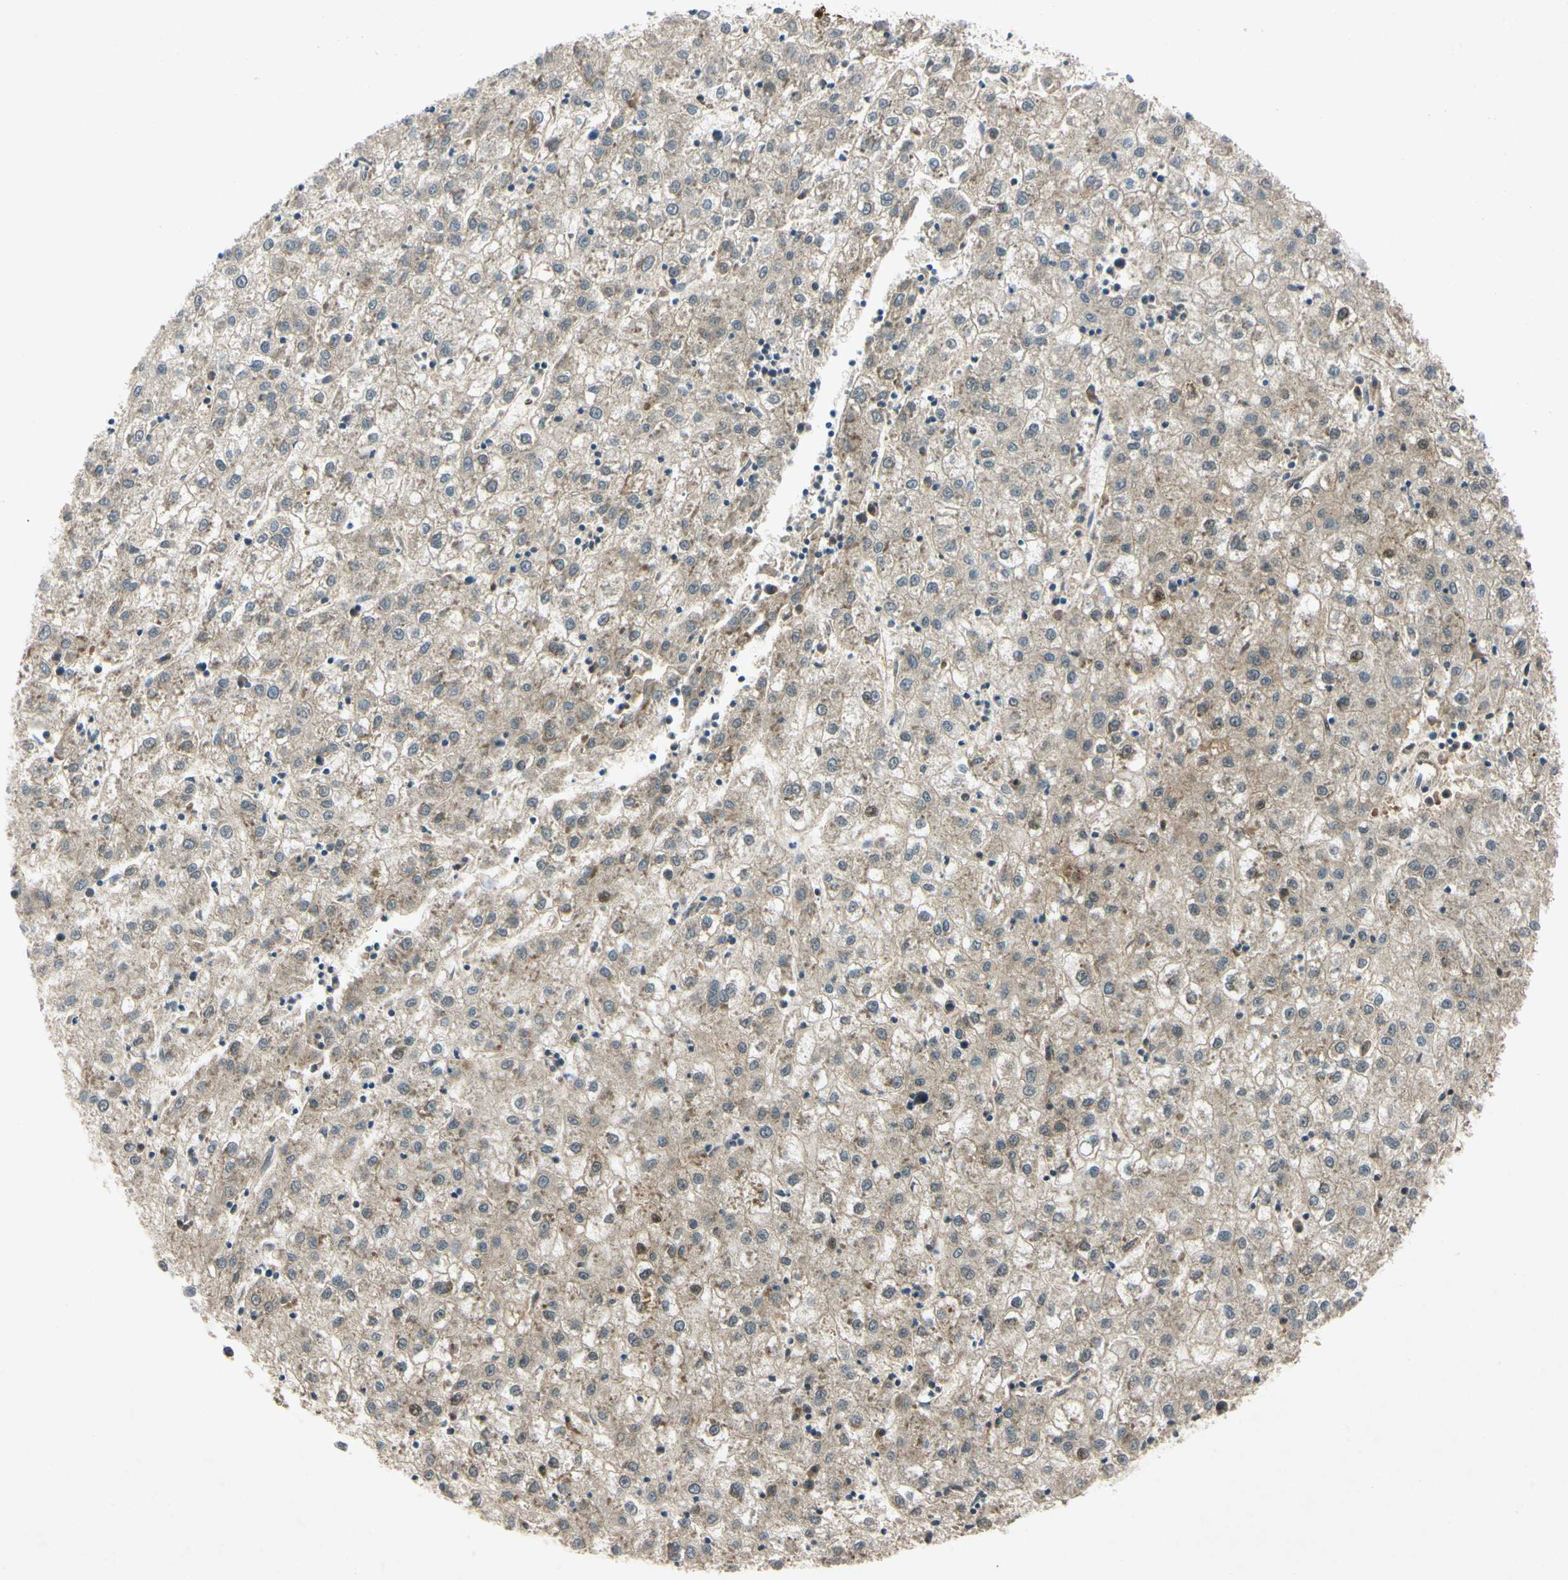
{"staining": {"intensity": "weak", "quantity": "25%-75%", "location": "cytoplasmic/membranous"}, "tissue": "liver cancer", "cell_type": "Tumor cells", "image_type": "cancer", "snomed": [{"axis": "morphology", "description": "Carcinoma, Hepatocellular, NOS"}, {"axis": "topography", "description": "Liver"}], "caption": "There is low levels of weak cytoplasmic/membranous staining in tumor cells of liver cancer, as demonstrated by immunohistochemical staining (brown color).", "gene": "HSPA1B", "patient": {"sex": "male", "age": 72}}